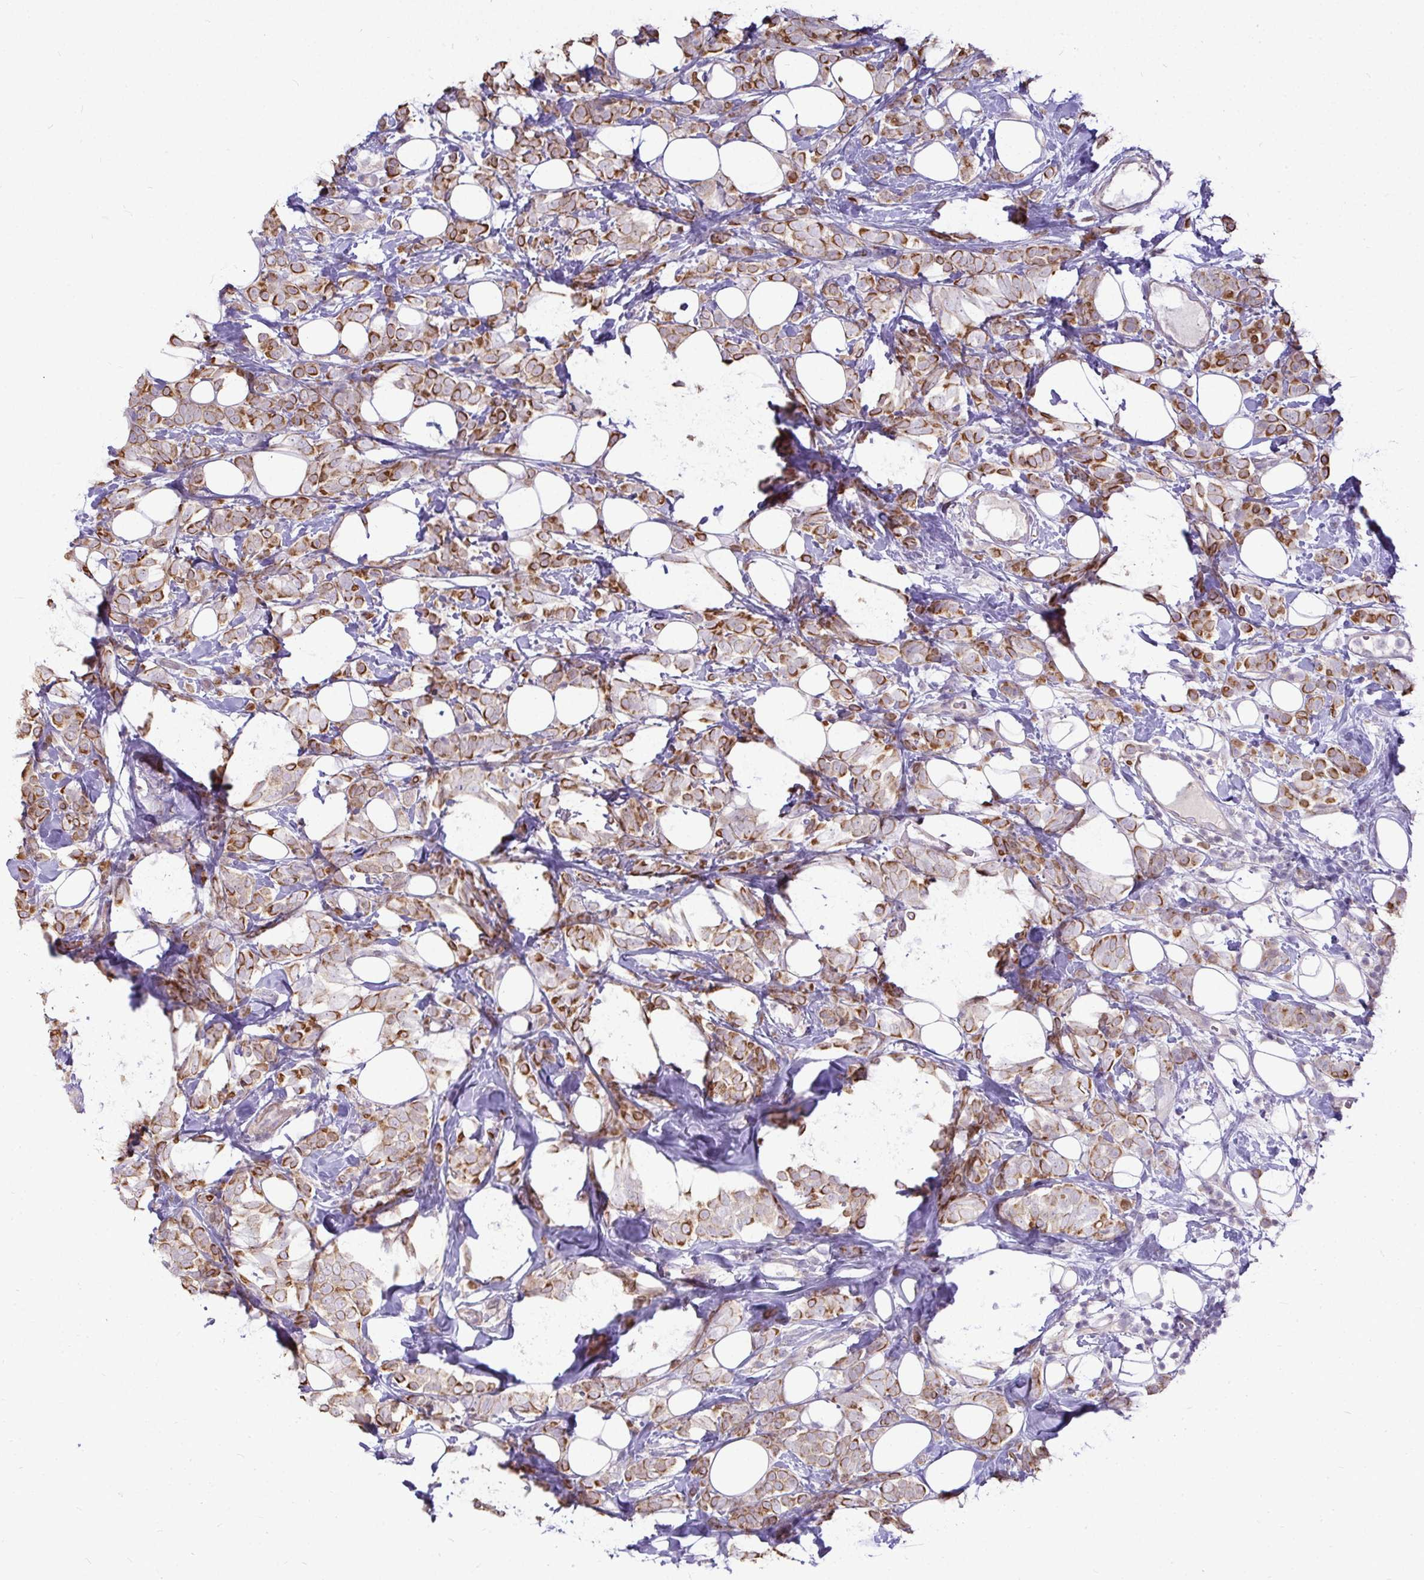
{"staining": {"intensity": "moderate", "quantity": ">75%", "location": "cytoplasmic/membranous"}, "tissue": "breast cancer", "cell_type": "Tumor cells", "image_type": "cancer", "snomed": [{"axis": "morphology", "description": "Lobular carcinoma"}, {"axis": "topography", "description": "Breast"}], "caption": "Human breast lobular carcinoma stained with a protein marker exhibits moderate staining in tumor cells.", "gene": "STRIP1", "patient": {"sex": "female", "age": 49}}